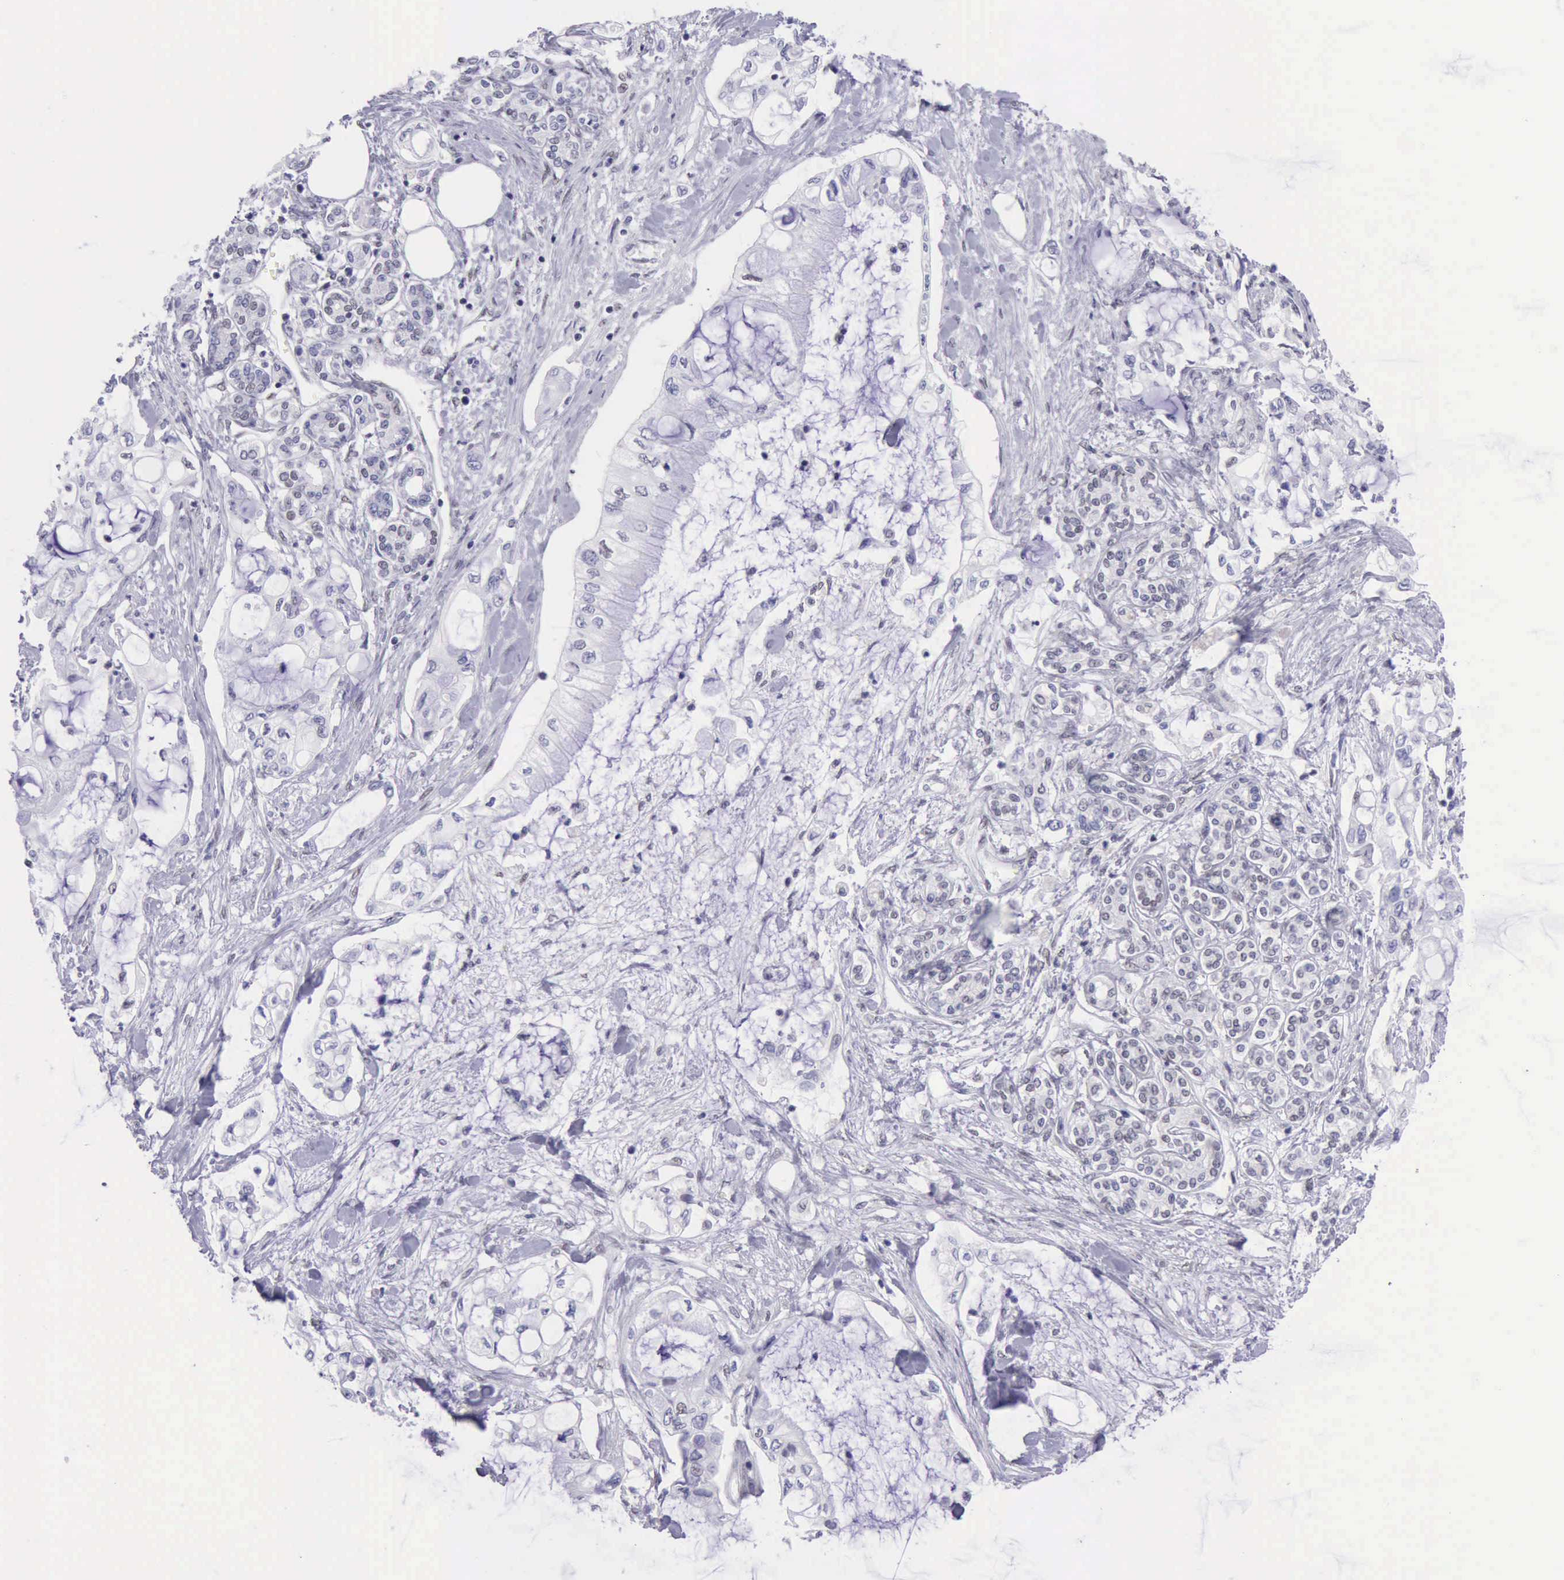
{"staining": {"intensity": "negative", "quantity": "none", "location": "none"}, "tissue": "pancreatic cancer", "cell_type": "Tumor cells", "image_type": "cancer", "snomed": [{"axis": "morphology", "description": "Adenocarcinoma, NOS"}, {"axis": "topography", "description": "Pancreas"}], "caption": "This is an IHC micrograph of human pancreatic adenocarcinoma. There is no staining in tumor cells.", "gene": "EP300", "patient": {"sex": "female", "age": 70}}